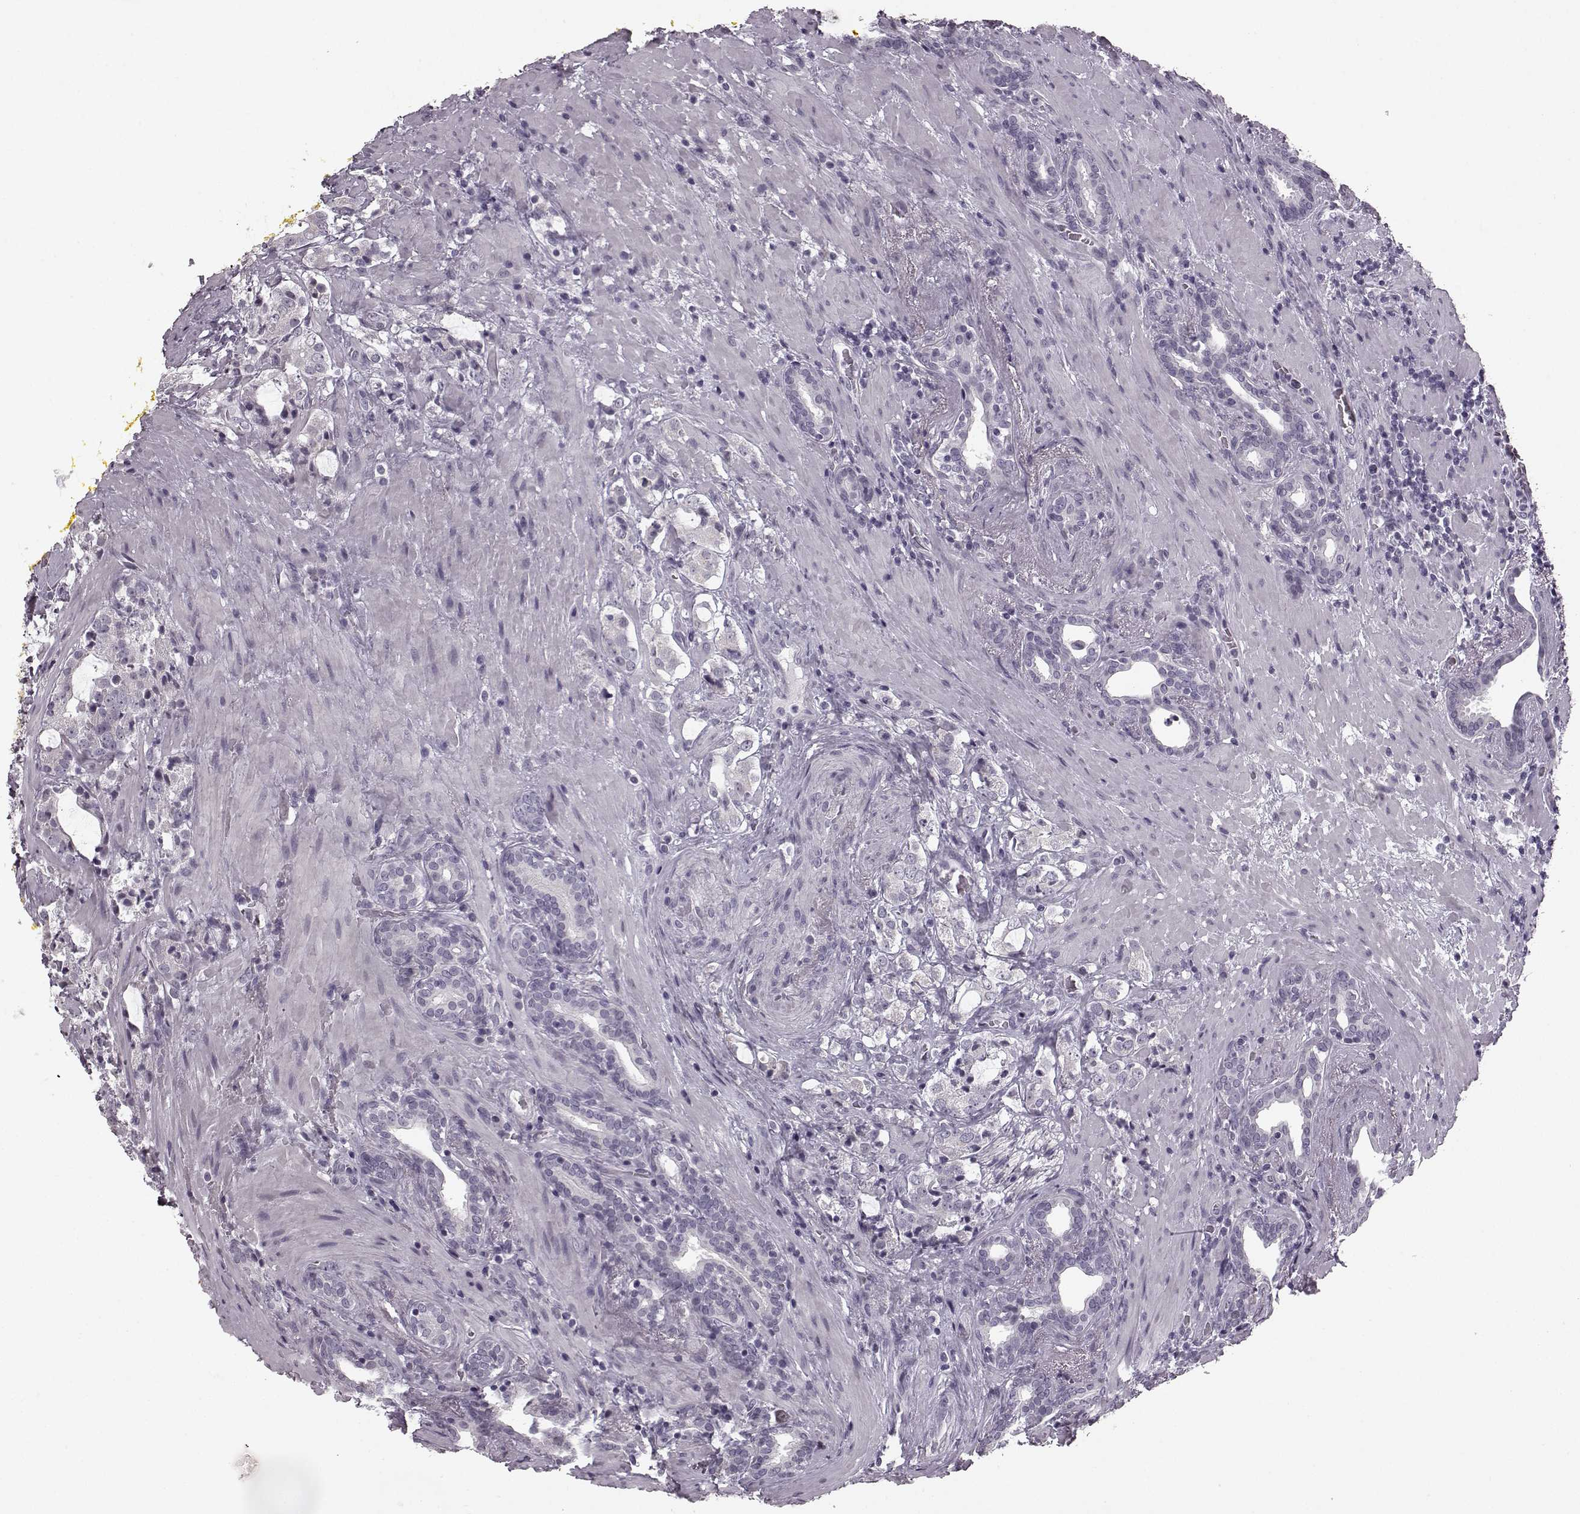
{"staining": {"intensity": "negative", "quantity": "none", "location": "none"}, "tissue": "prostate cancer", "cell_type": "Tumor cells", "image_type": "cancer", "snomed": [{"axis": "morphology", "description": "Adenocarcinoma, NOS"}, {"axis": "topography", "description": "Prostate"}], "caption": "An IHC image of prostate adenocarcinoma is shown. There is no staining in tumor cells of prostate adenocarcinoma.", "gene": "SEMG2", "patient": {"sex": "male", "age": 66}}